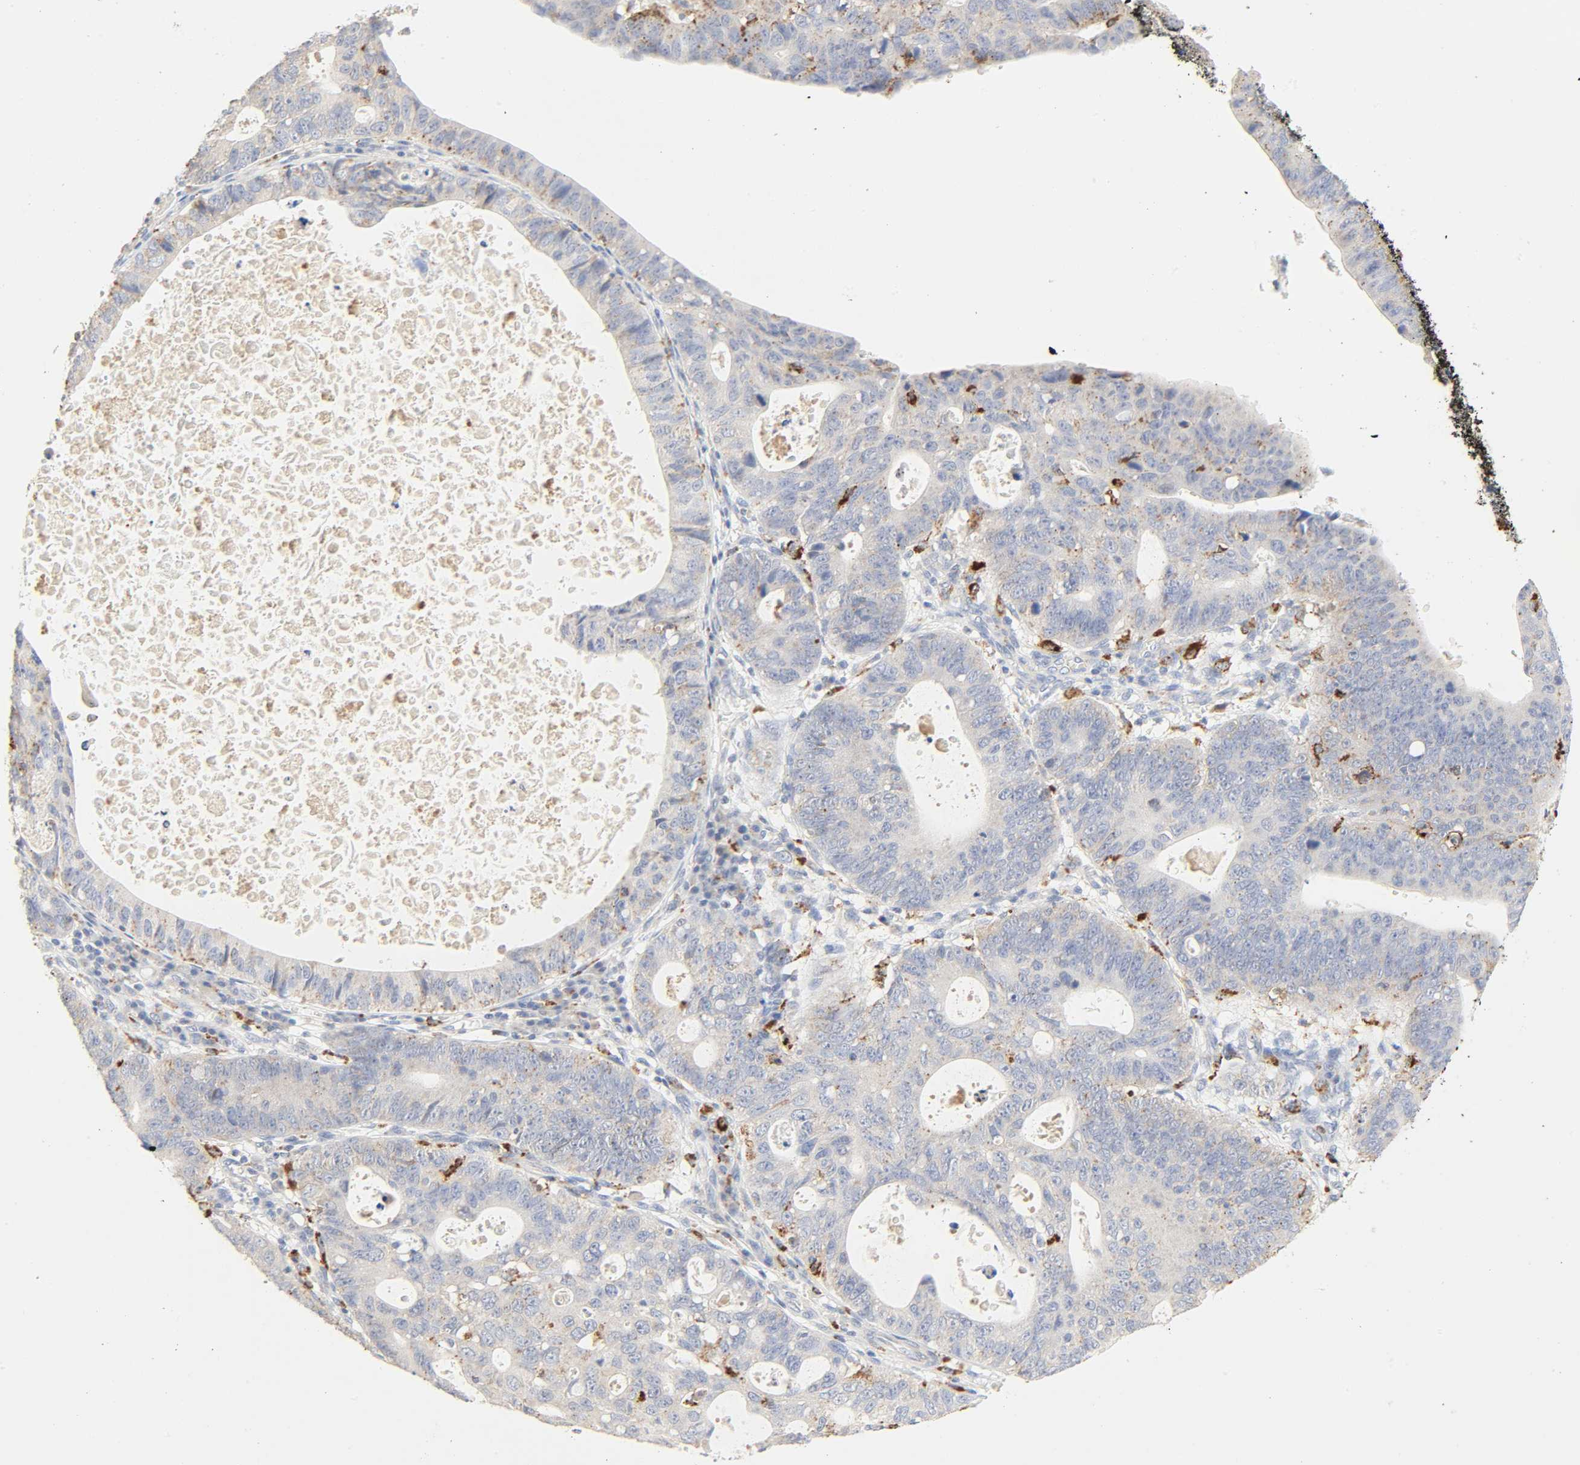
{"staining": {"intensity": "weak", "quantity": "<25%", "location": "cytoplasmic/membranous"}, "tissue": "stomach cancer", "cell_type": "Tumor cells", "image_type": "cancer", "snomed": [{"axis": "morphology", "description": "Adenocarcinoma, NOS"}, {"axis": "topography", "description": "Stomach"}], "caption": "Tumor cells are negative for protein expression in human stomach cancer.", "gene": "CAMK2A", "patient": {"sex": "male", "age": 59}}